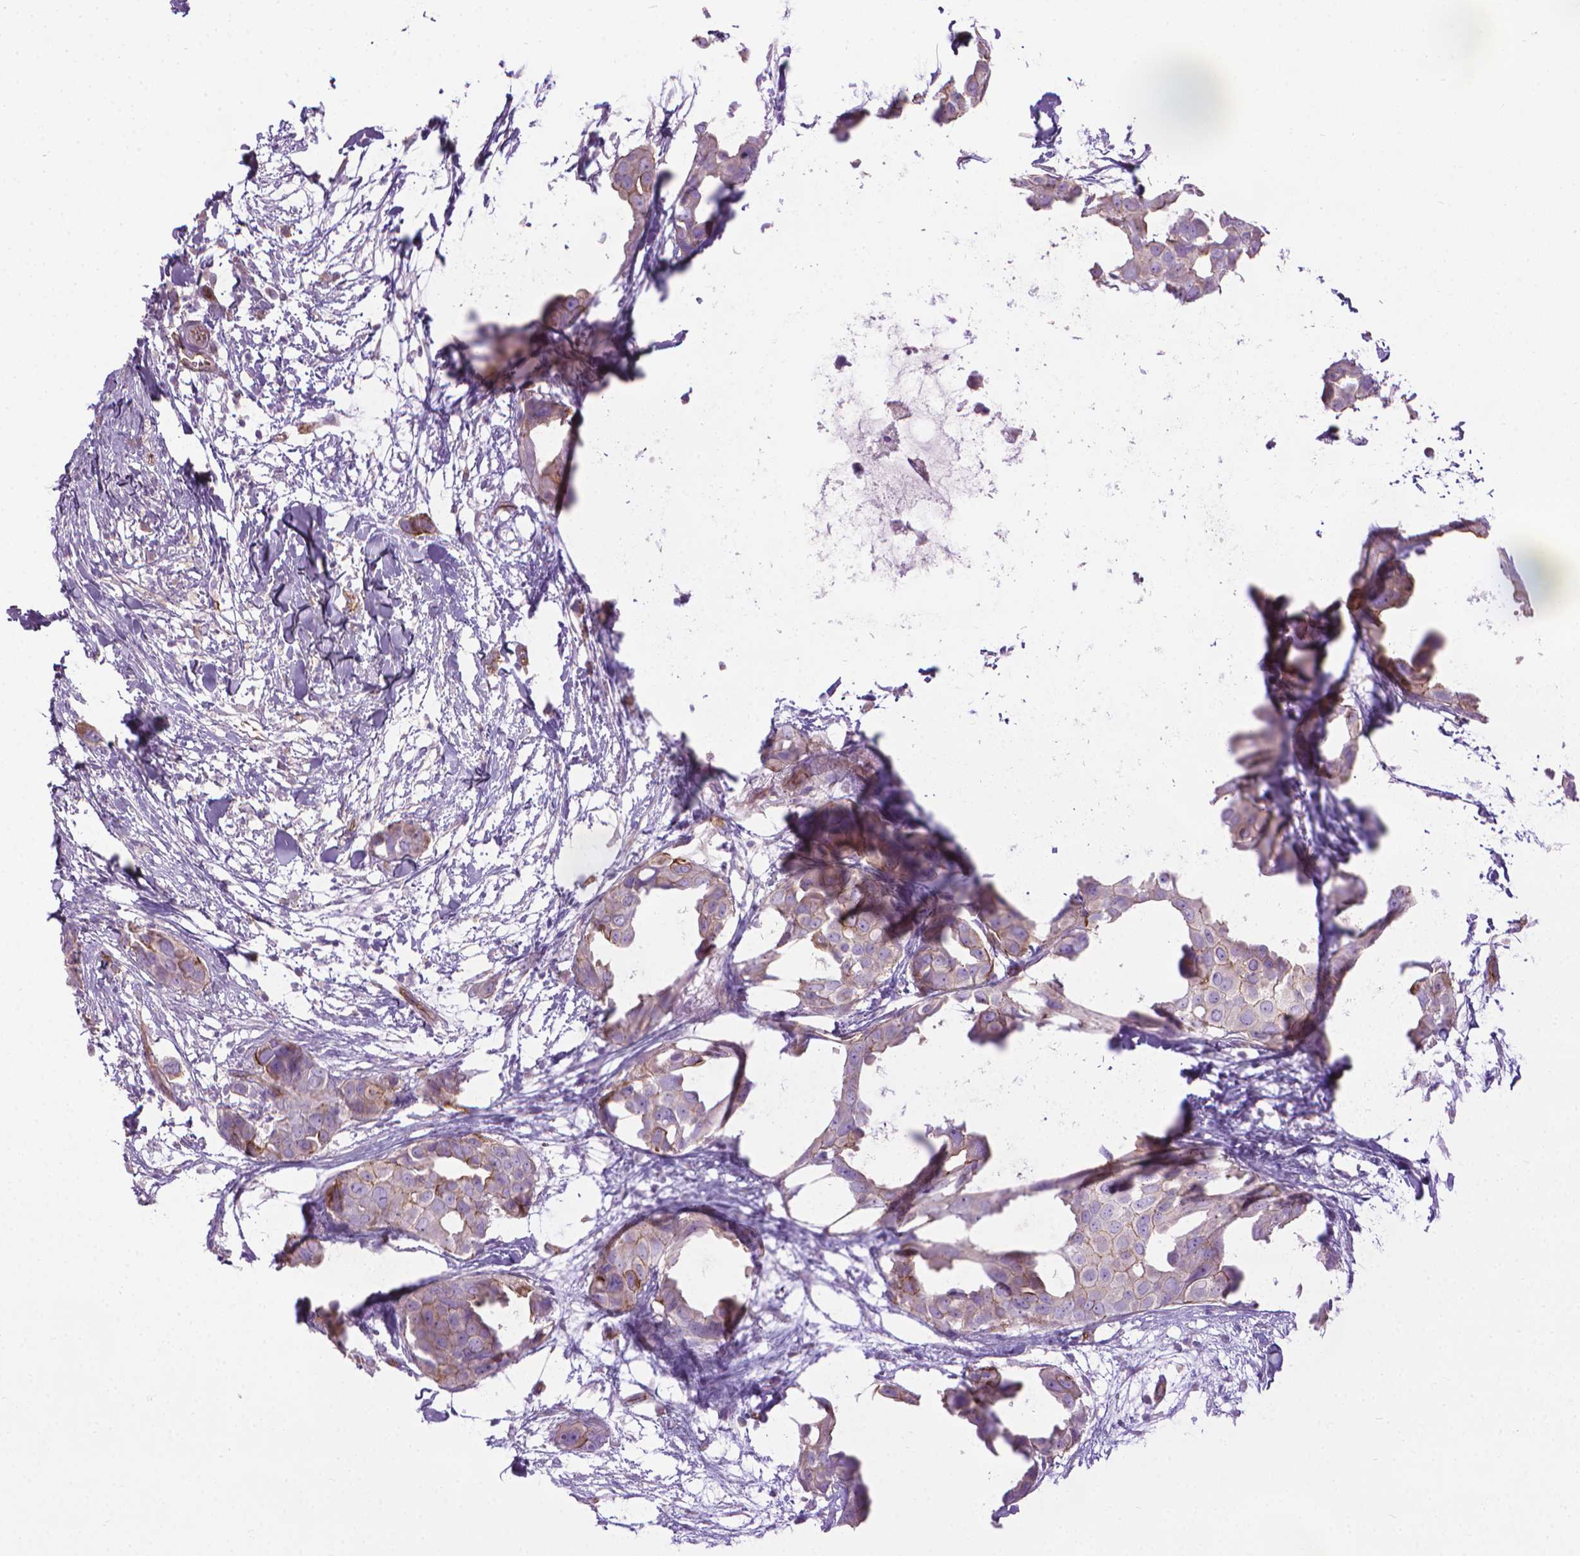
{"staining": {"intensity": "weak", "quantity": "<25%", "location": "cytoplasmic/membranous"}, "tissue": "breast cancer", "cell_type": "Tumor cells", "image_type": "cancer", "snomed": [{"axis": "morphology", "description": "Duct carcinoma"}, {"axis": "topography", "description": "Breast"}], "caption": "Immunohistochemistry micrograph of neoplastic tissue: human breast intraductal carcinoma stained with DAB (3,3'-diaminobenzidine) shows no significant protein positivity in tumor cells. Brightfield microscopy of immunohistochemistry stained with DAB (brown) and hematoxylin (blue), captured at high magnification.", "gene": "TENT5A", "patient": {"sex": "female", "age": 38}}